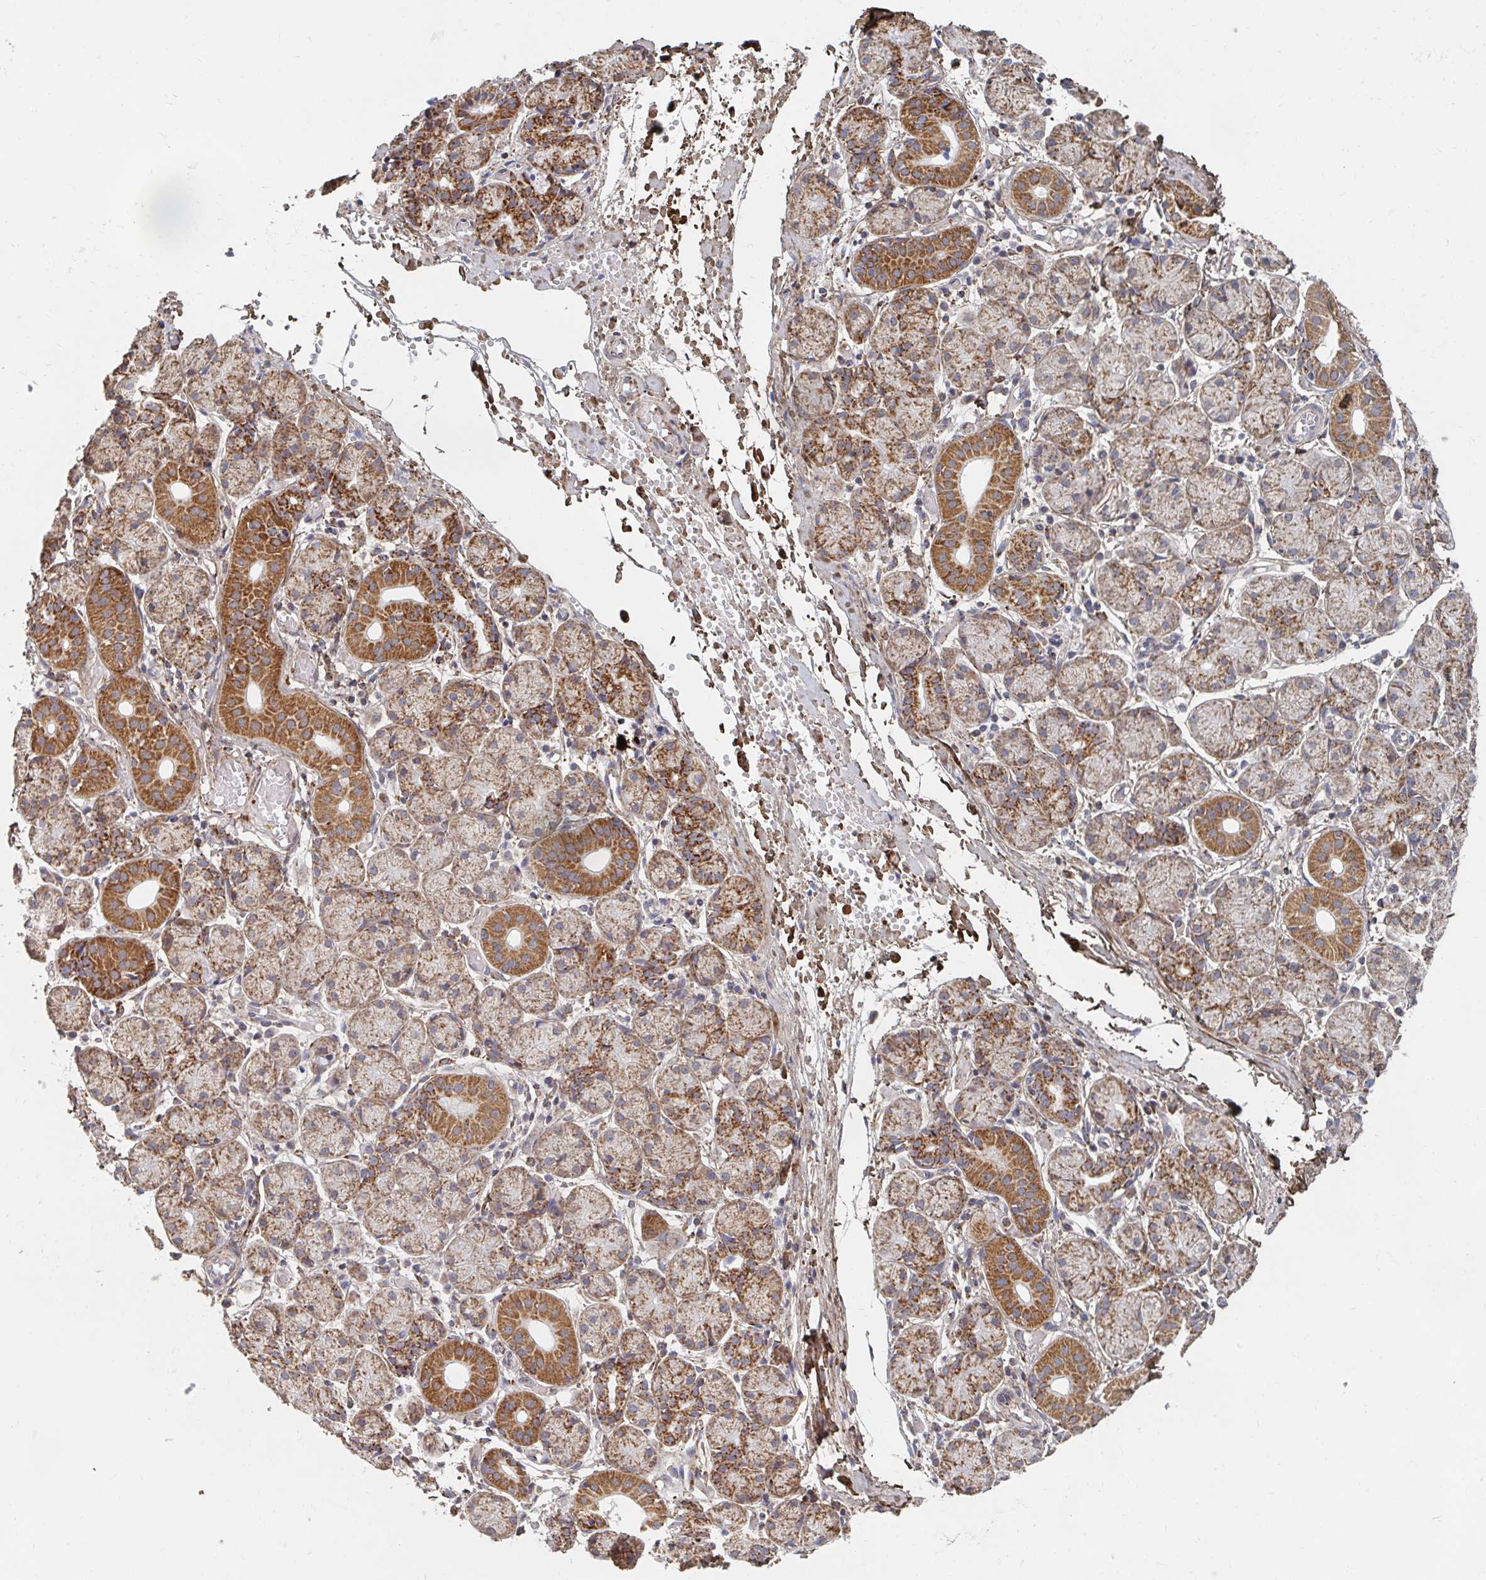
{"staining": {"intensity": "moderate", "quantity": ">75%", "location": "cytoplasmic/membranous"}, "tissue": "salivary gland", "cell_type": "Glandular cells", "image_type": "normal", "snomed": [{"axis": "morphology", "description": "Normal tissue, NOS"}, {"axis": "topography", "description": "Salivary gland"}], "caption": "The histopathology image reveals staining of normal salivary gland, revealing moderate cytoplasmic/membranous protein staining (brown color) within glandular cells. (DAB (3,3'-diaminobenzidine) = brown stain, brightfield microscopy at high magnification).", "gene": "MAVS", "patient": {"sex": "female", "age": 24}}